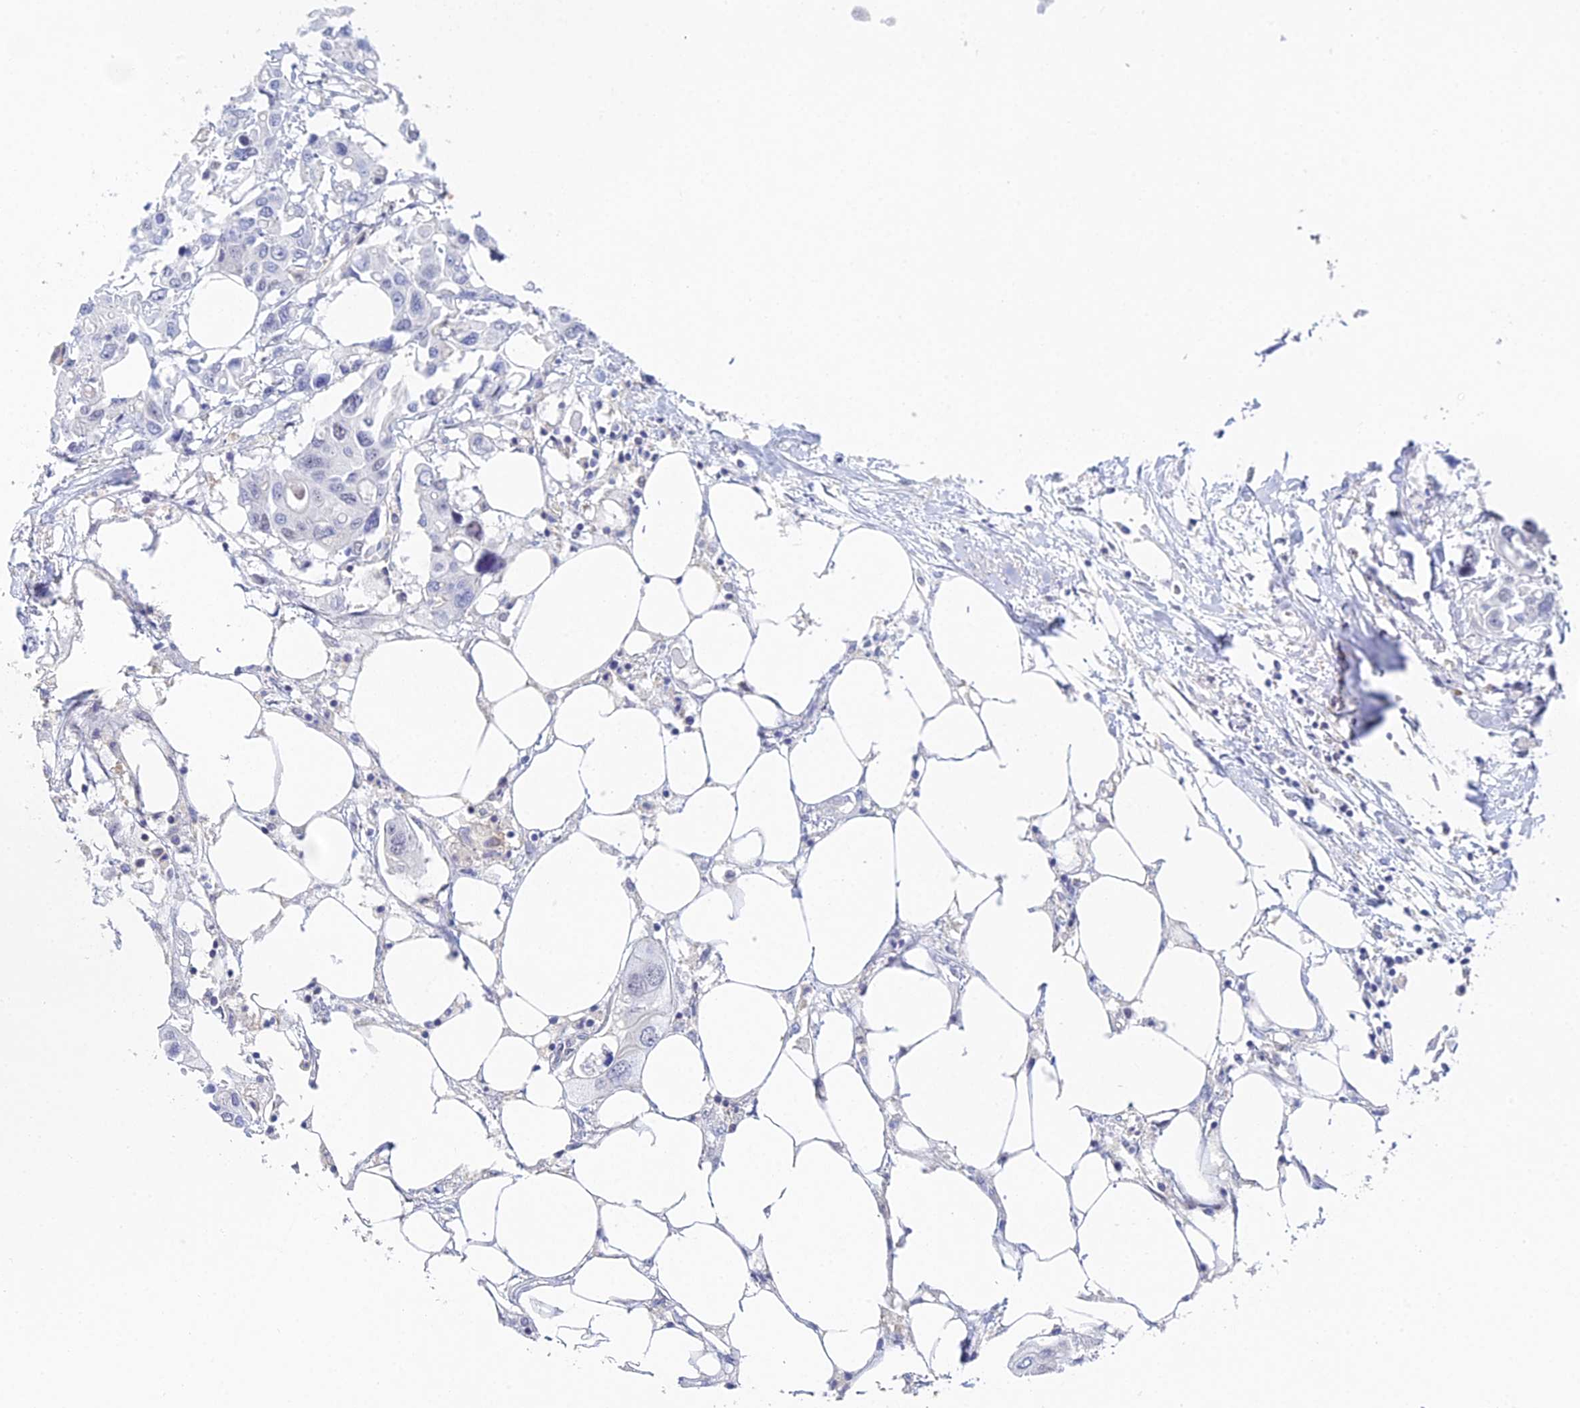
{"staining": {"intensity": "negative", "quantity": "none", "location": "none"}, "tissue": "colorectal cancer", "cell_type": "Tumor cells", "image_type": "cancer", "snomed": [{"axis": "morphology", "description": "Adenocarcinoma, NOS"}, {"axis": "topography", "description": "Colon"}], "caption": "Immunohistochemistry (IHC) micrograph of human colorectal cancer (adenocarcinoma) stained for a protein (brown), which shows no positivity in tumor cells. The staining was performed using DAB to visualize the protein expression in brown, while the nuclei were stained in blue with hematoxylin (Magnification: 20x).", "gene": "MCM2", "patient": {"sex": "male", "age": 77}}